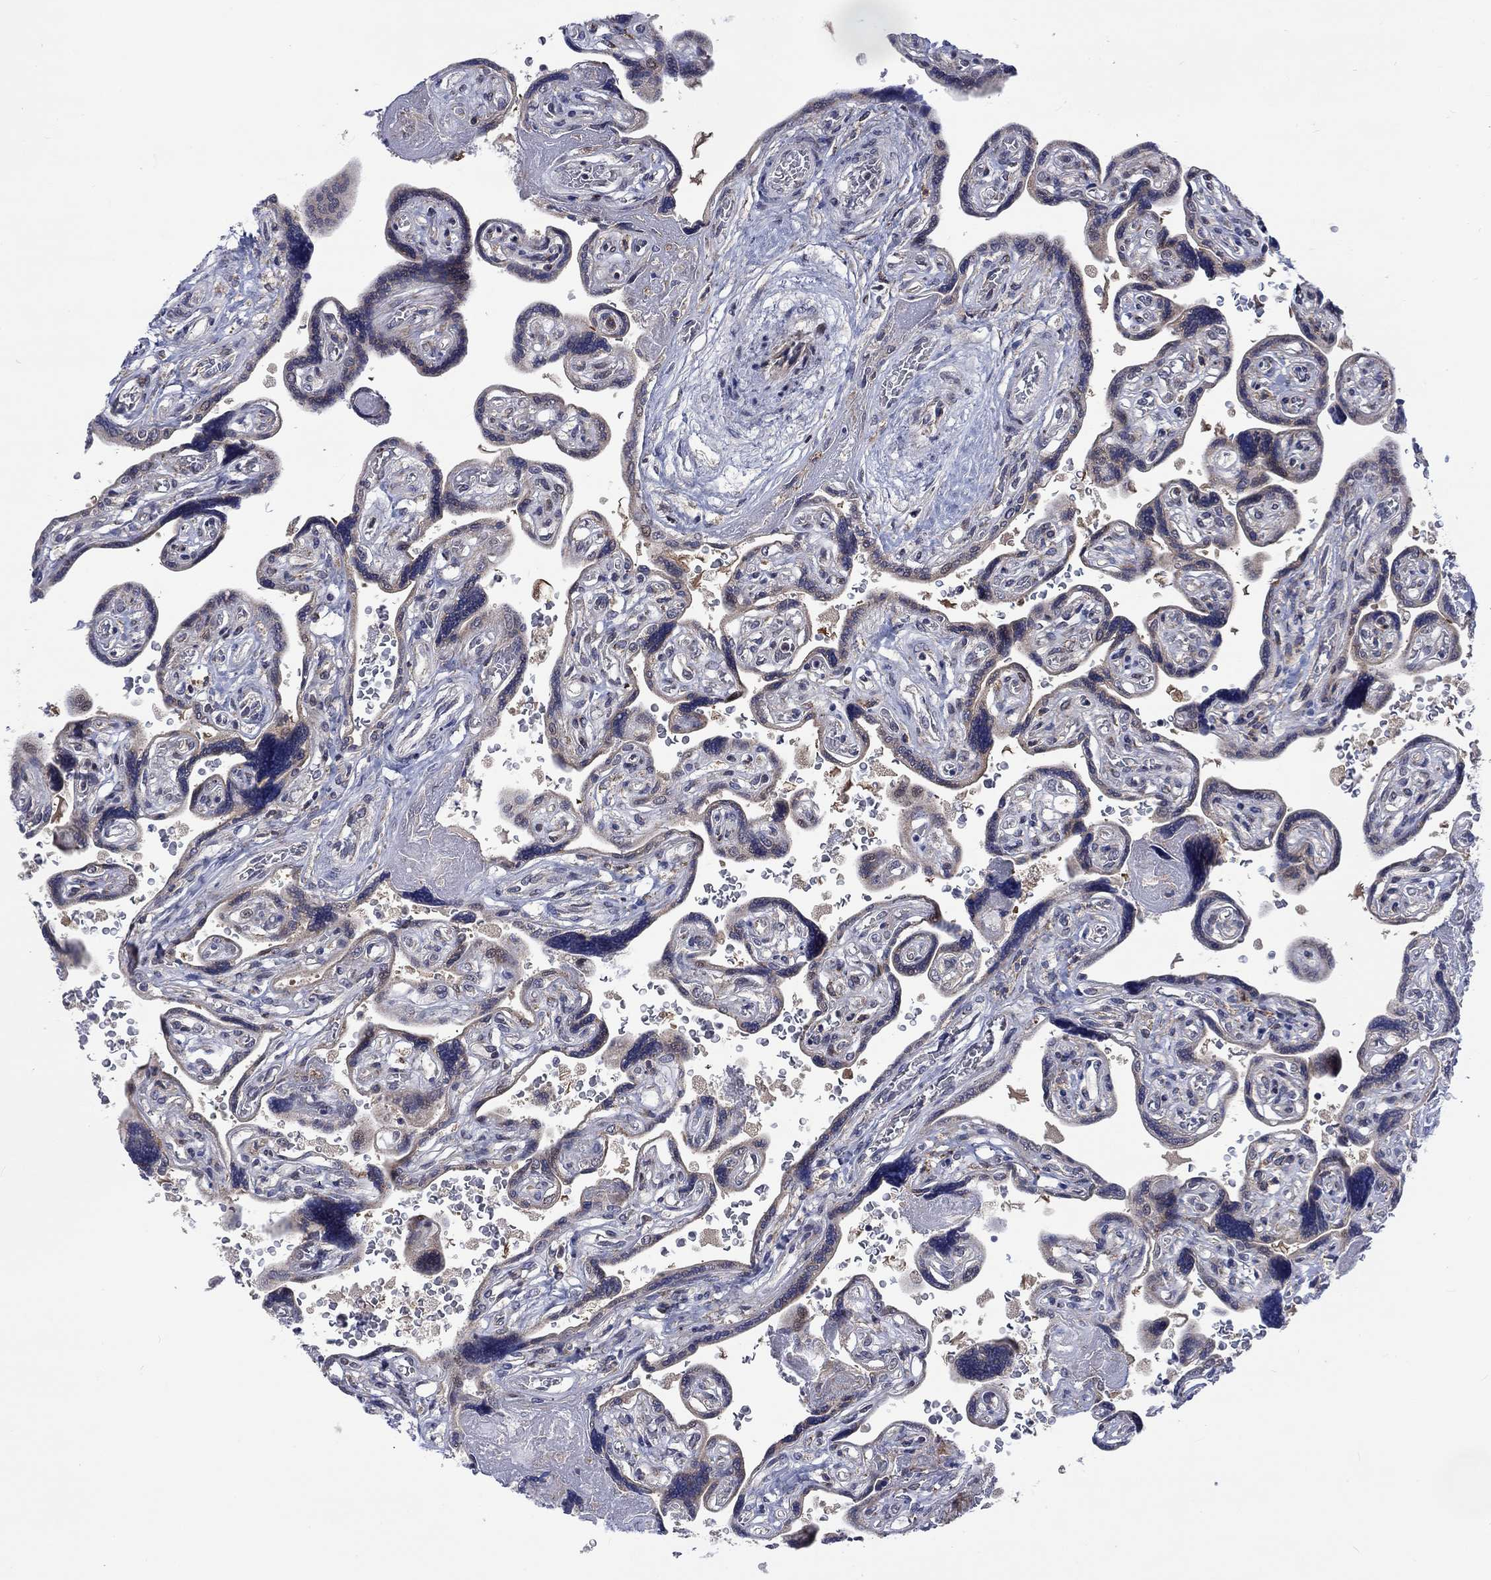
{"staining": {"intensity": "moderate", "quantity": "25%-75%", "location": "cytoplasmic/membranous"}, "tissue": "placenta", "cell_type": "Decidual cells", "image_type": "normal", "snomed": [{"axis": "morphology", "description": "Normal tissue, NOS"}, {"axis": "topography", "description": "Placenta"}], "caption": "IHC photomicrograph of unremarkable placenta stained for a protein (brown), which demonstrates medium levels of moderate cytoplasmic/membranous expression in about 25%-75% of decidual cells.", "gene": "SLC35F2", "patient": {"sex": "female", "age": 32}}